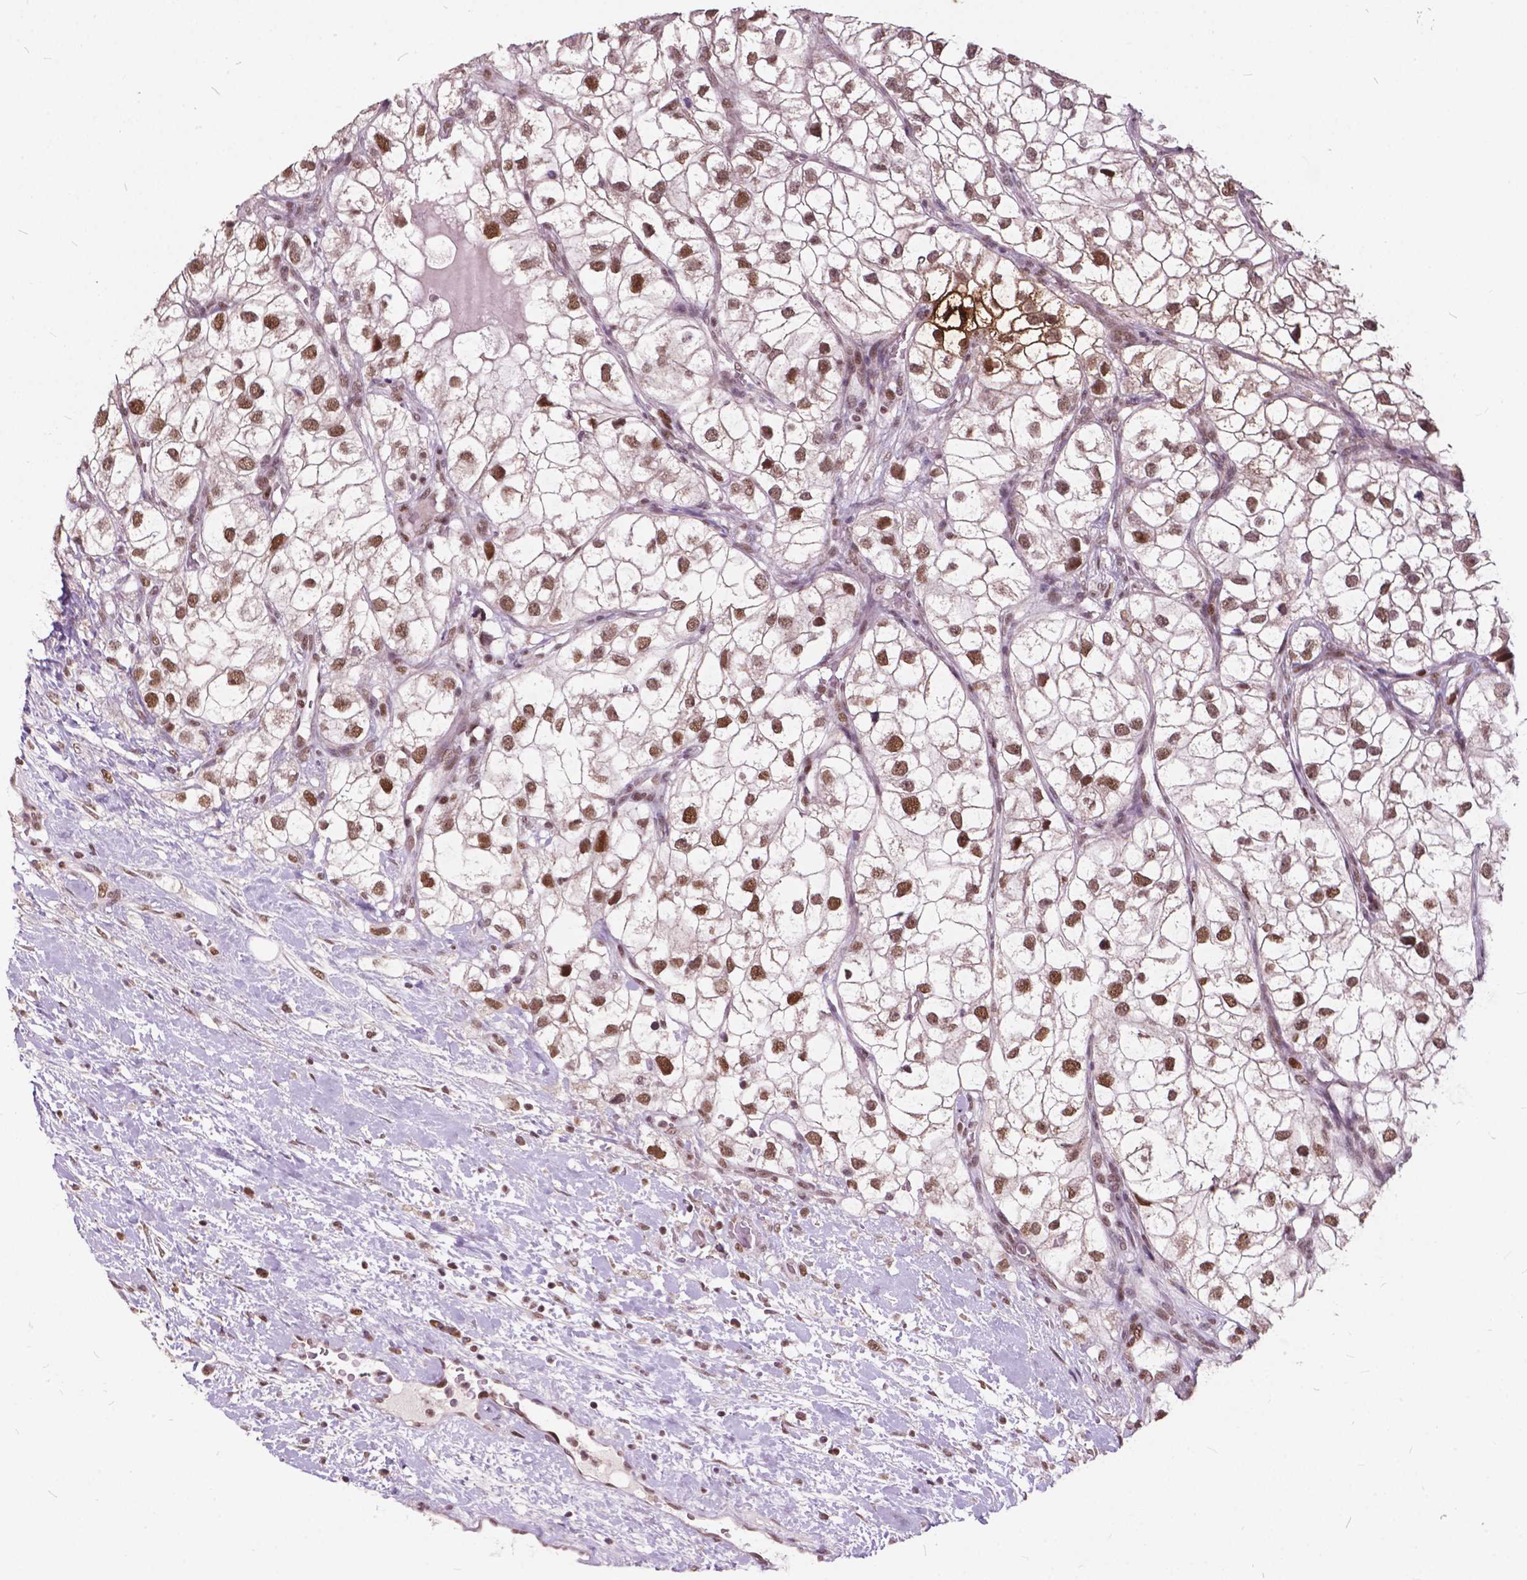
{"staining": {"intensity": "moderate", "quantity": ">75%", "location": "nuclear"}, "tissue": "renal cancer", "cell_type": "Tumor cells", "image_type": "cancer", "snomed": [{"axis": "morphology", "description": "Adenocarcinoma, NOS"}, {"axis": "topography", "description": "Kidney"}], "caption": "This histopathology image shows IHC staining of human adenocarcinoma (renal), with medium moderate nuclear positivity in about >75% of tumor cells.", "gene": "MSH2", "patient": {"sex": "male", "age": 59}}